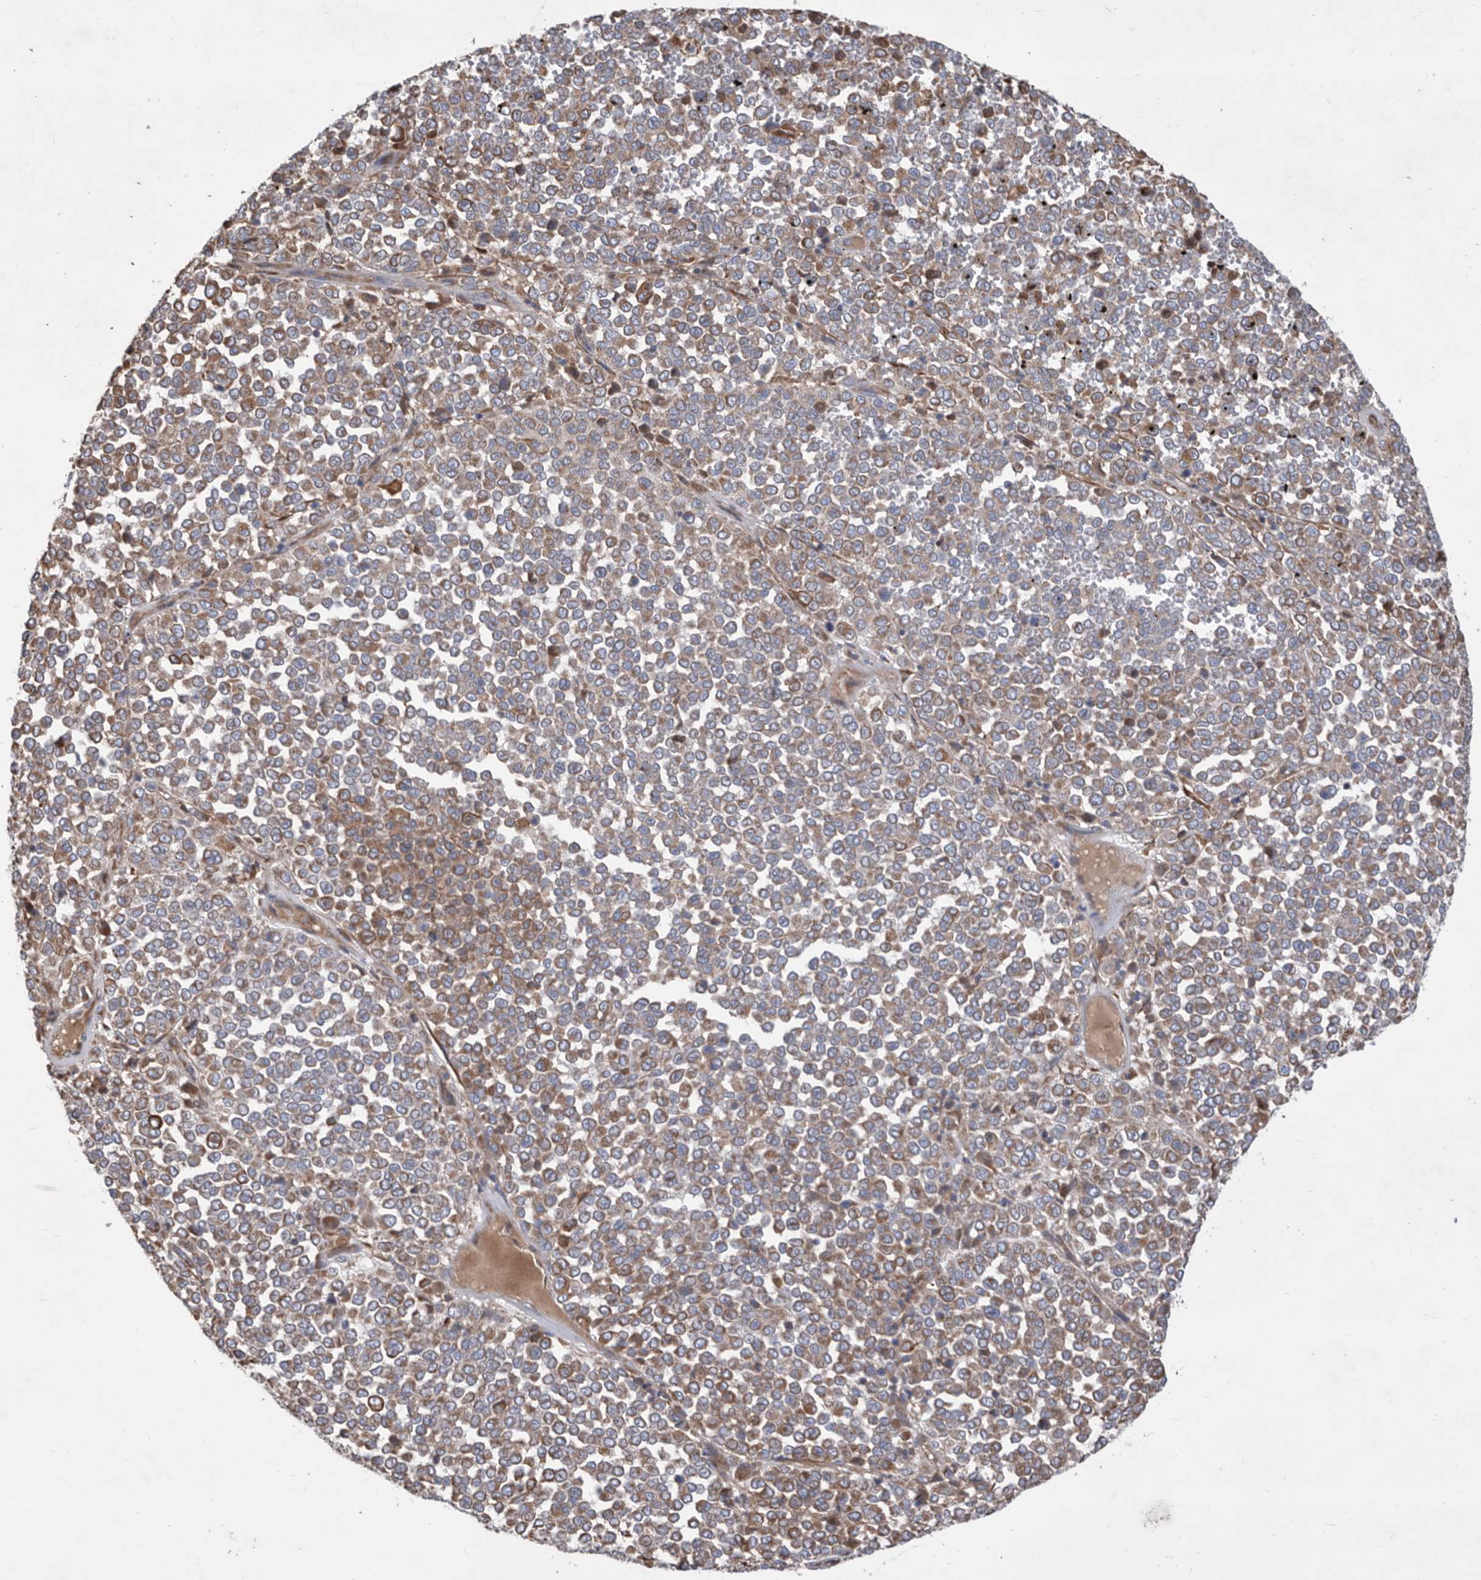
{"staining": {"intensity": "moderate", "quantity": ">75%", "location": "cytoplasmic/membranous"}, "tissue": "melanoma", "cell_type": "Tumor cells", "image_type": "cancer", "snomed": [{"axis": "morphology", "description": "Malignant melanoma, Metastatic site"}, {"axis": "topography", "description": "Pancreas"}], "caption": "Protein staining of malignant melanoma (metastatic site) tissue reveals moderate cytoplasmic/membranous staining in about >75% of tumor cells.", "gene": "ATP13A3", "patient": {"sex": "female", "age": 30}}